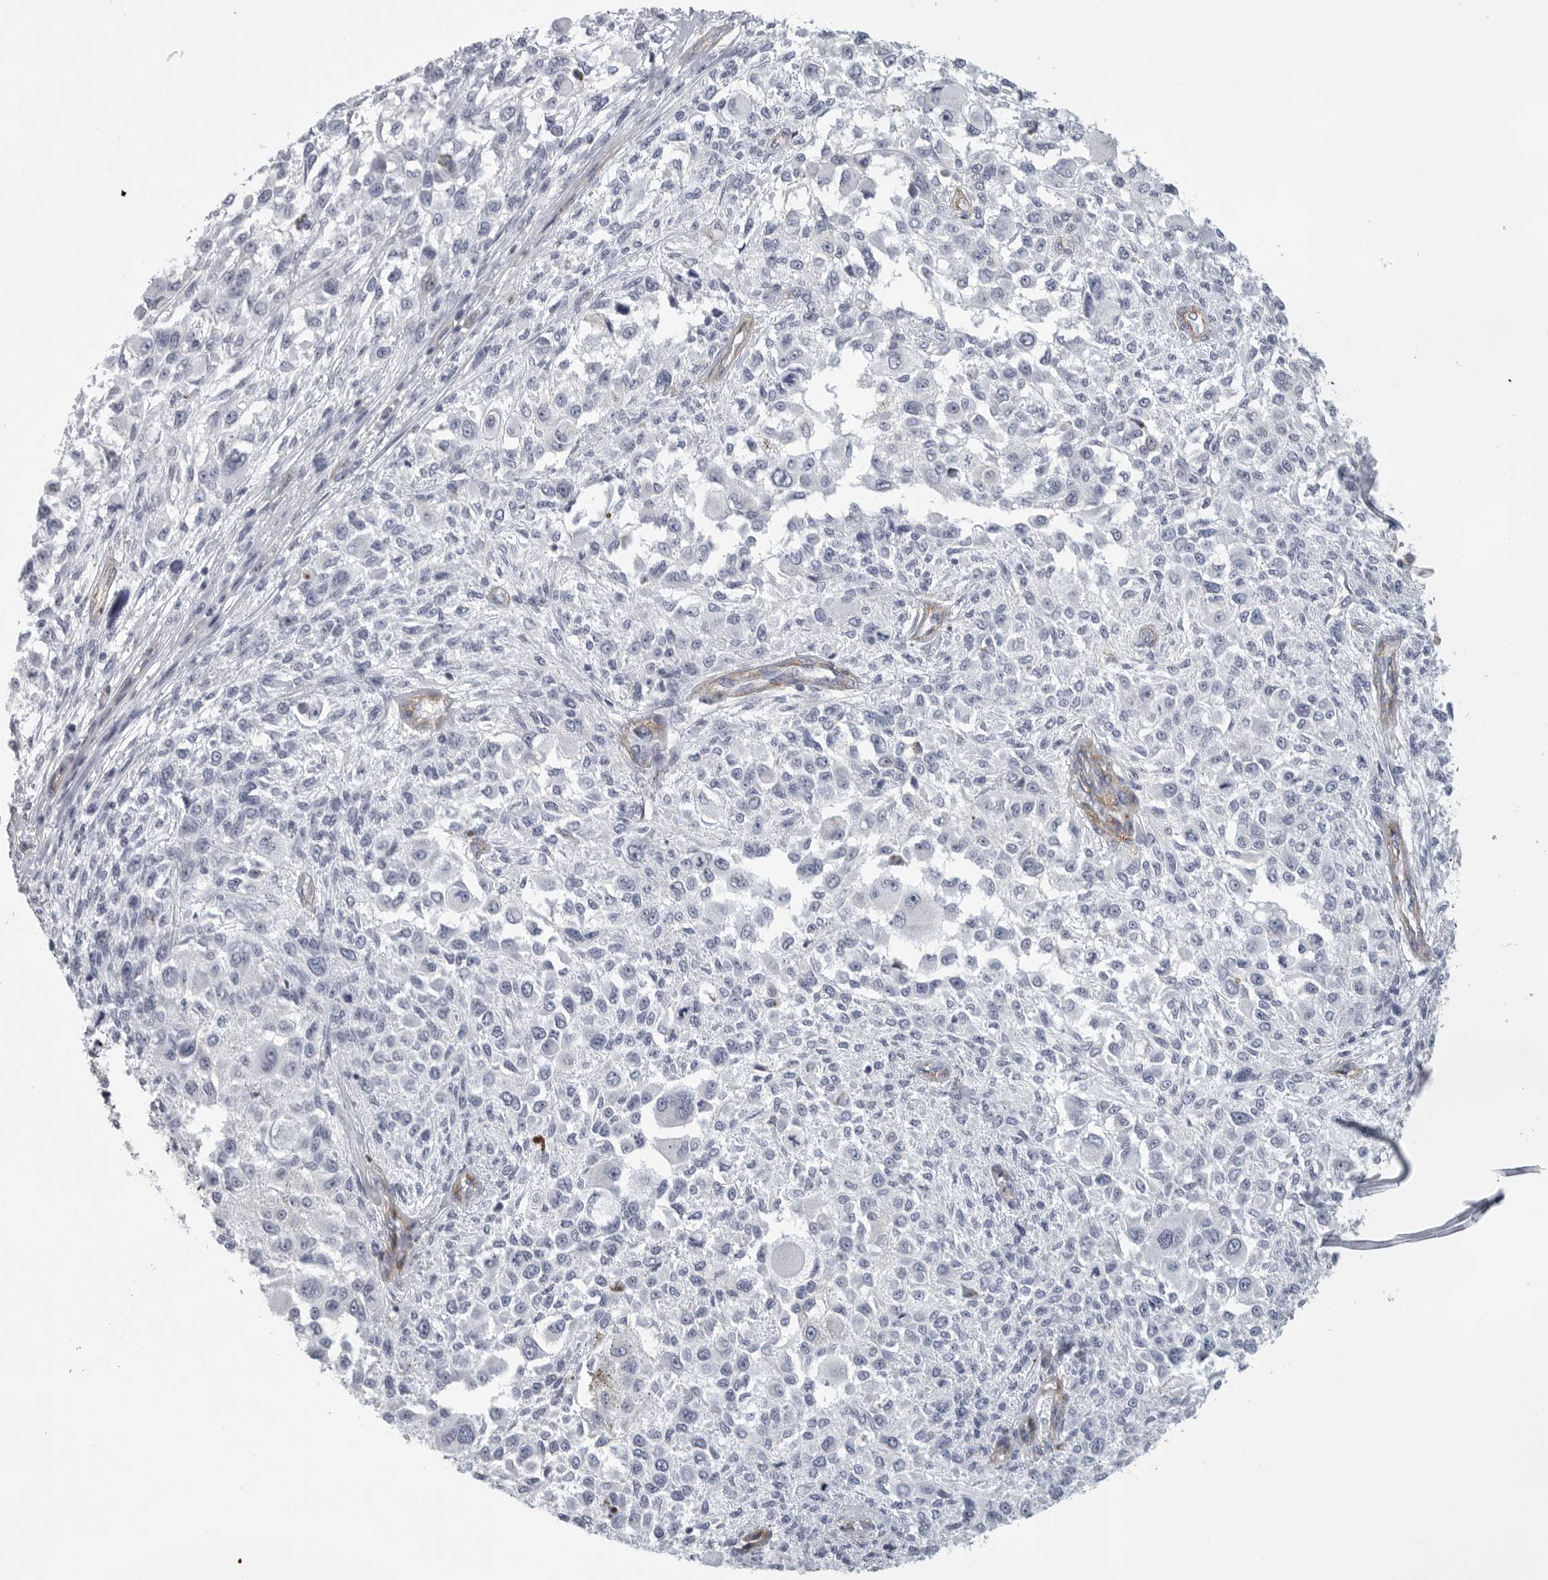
{"staining": {"intensity": "negative", "quantity": "none", "location": "none"}, "tissue": "melanoma", "cell_type": "Tumor cells", "image_type": "cancer", "snomed": [{"axis": "morphology", "description": "Necrosis, NOS"}, {"axis": "morphology", "description": "Malignant melanoma, NOS"}, {"axis": "topography", "description": "Skin"}], "caption": "Malignant melanoma stained for a protein using immunohistochemistry displays no staining tumor cells.", "gene": "TNR", "patient": {"sex": "female", "age": 87}}